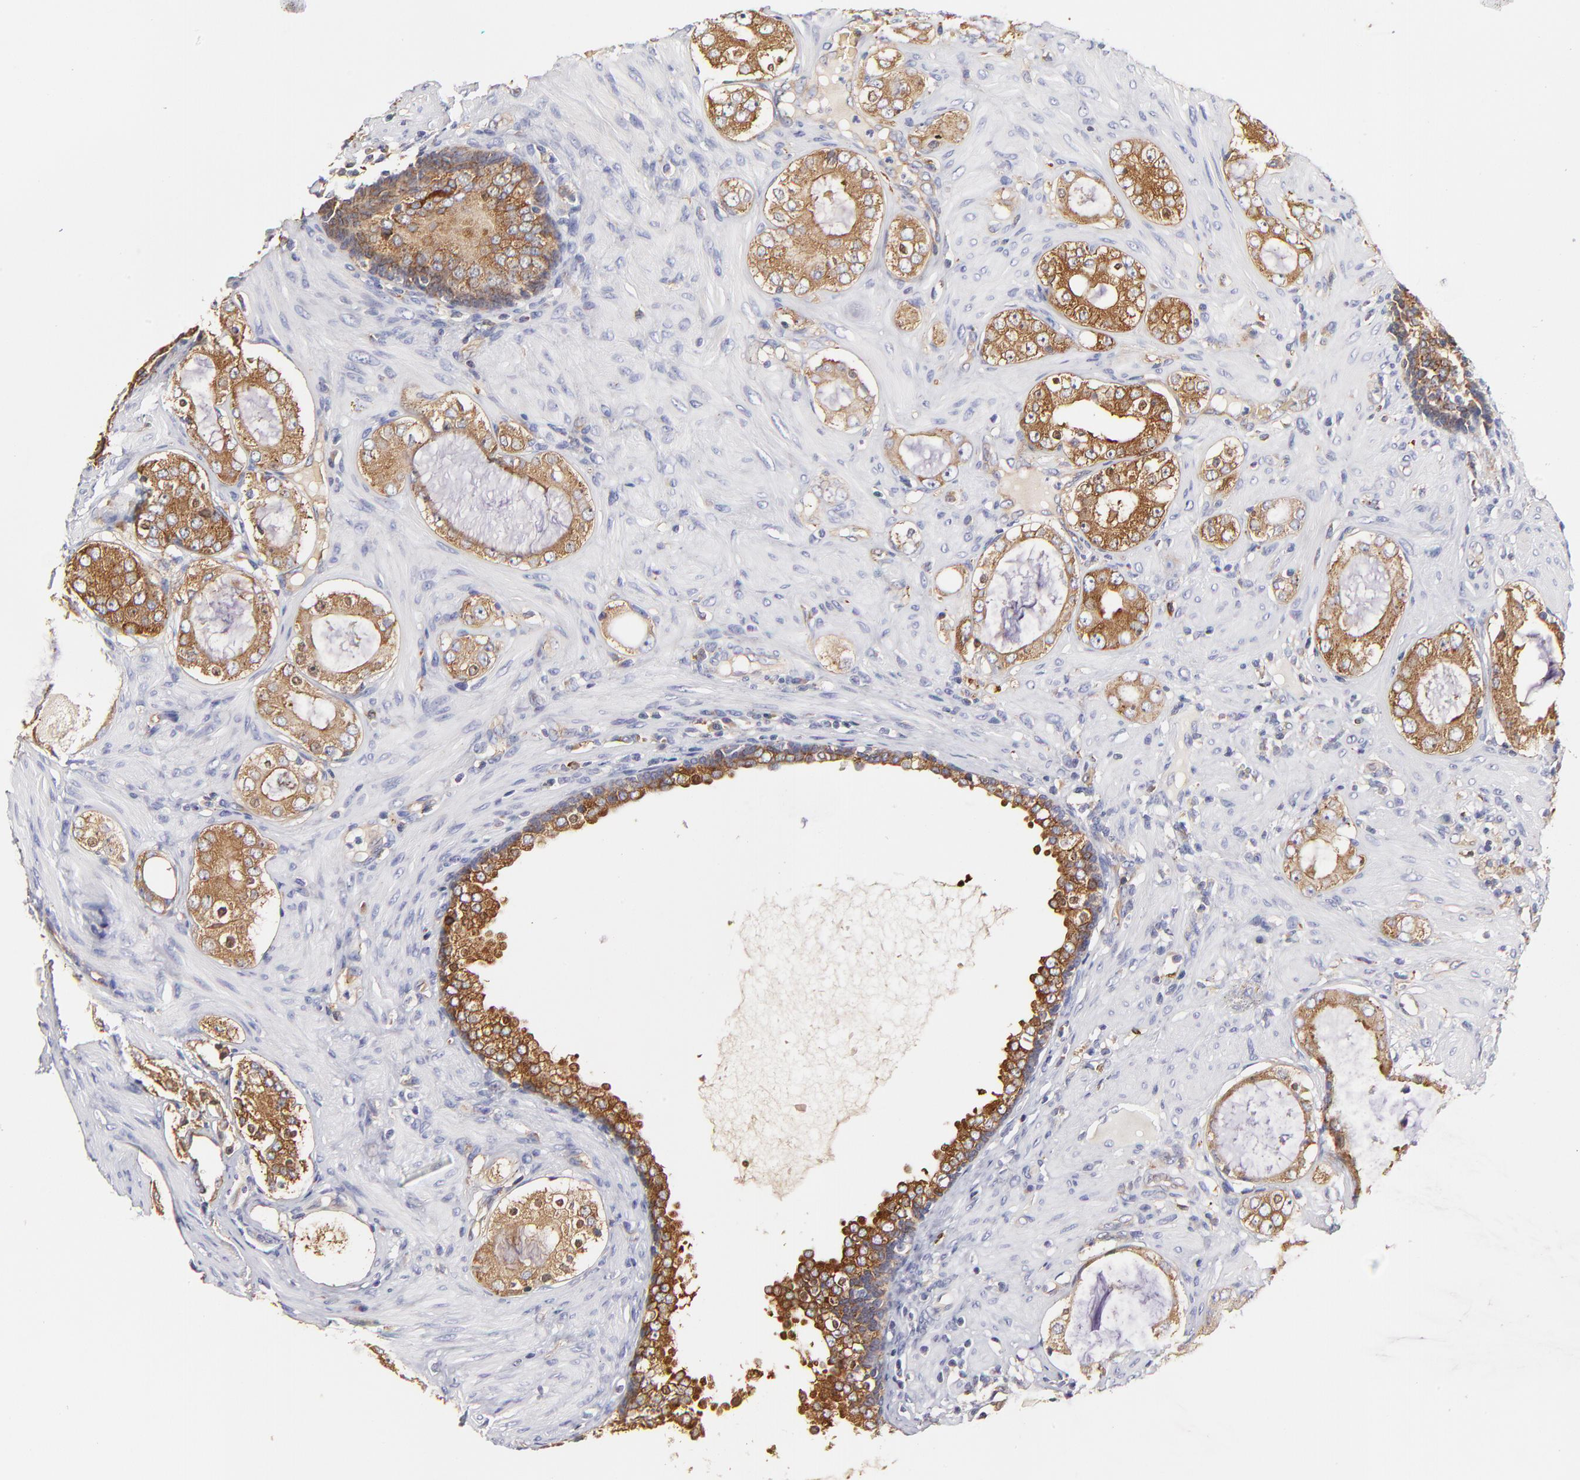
{"staining": {"intensity": "moderate", "quantity": ">75%", "location": "cytoplasmic/membranous"}, "tissue": "prostate cancer", "cell_type": "Tumor cells", "image_type": "cancer", "snomed": [{"axis": "morphology", "description": "Adenocarcinoma, Medium grade"}, {"axis": "topography", "description": "Prostate"}], "caption": "Moderate cytoplasmic/membranous protein expression is appreciated in about >75% of tumor cells in prostate cancer (medium-grade adenocarcinoma). The staining is performed using DAB (3,3'-diaminobenzidine) brown chromogen to label protein expression. The nuclei are counter-stained blue using hematoxylin.", "gene": "CD2AP", "patient": {"sex": "male", "age": 73}}